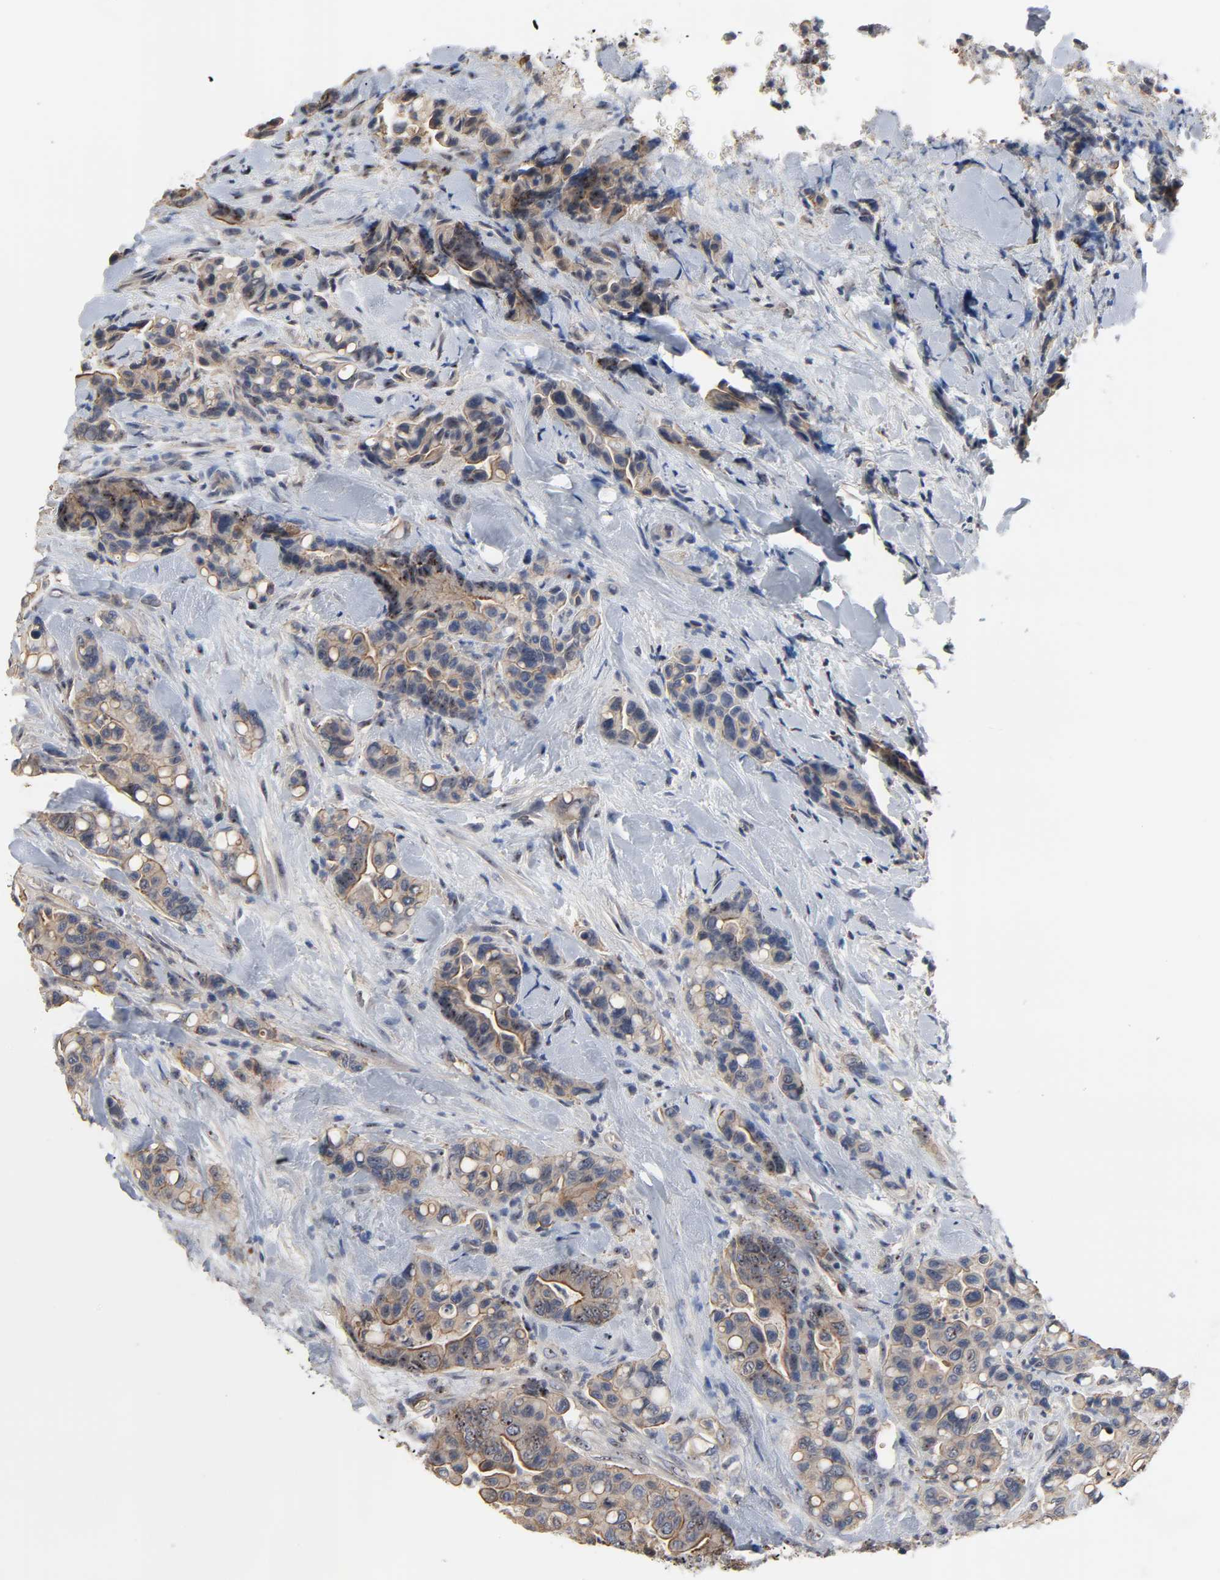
{"staining": {"intensity": "weak", "quantity": ">75%", "location": "cytoplasmic/membranous,nuclear"}, "tissue": "colorectal cancer", "cell_type": "Tumor cells", "image_type": "cancer", "snomed": [{"axis": "morphology", "description": "Normal tissue, NOS"}, {"axis": "morphology", "description": "Adenocarcinoma, NOS"}, {"axis": "topography", "description": "Colon"}], "caption": "This histopathology image displays immunohistochemistry staining of human colorectal adenocarcinoma, with low weak cytoplasmic/membranous and nuclear positivity in about >75% of tumor cells.", "gene": "DDX10", "patient": {"sex": "male", "age": 82}}